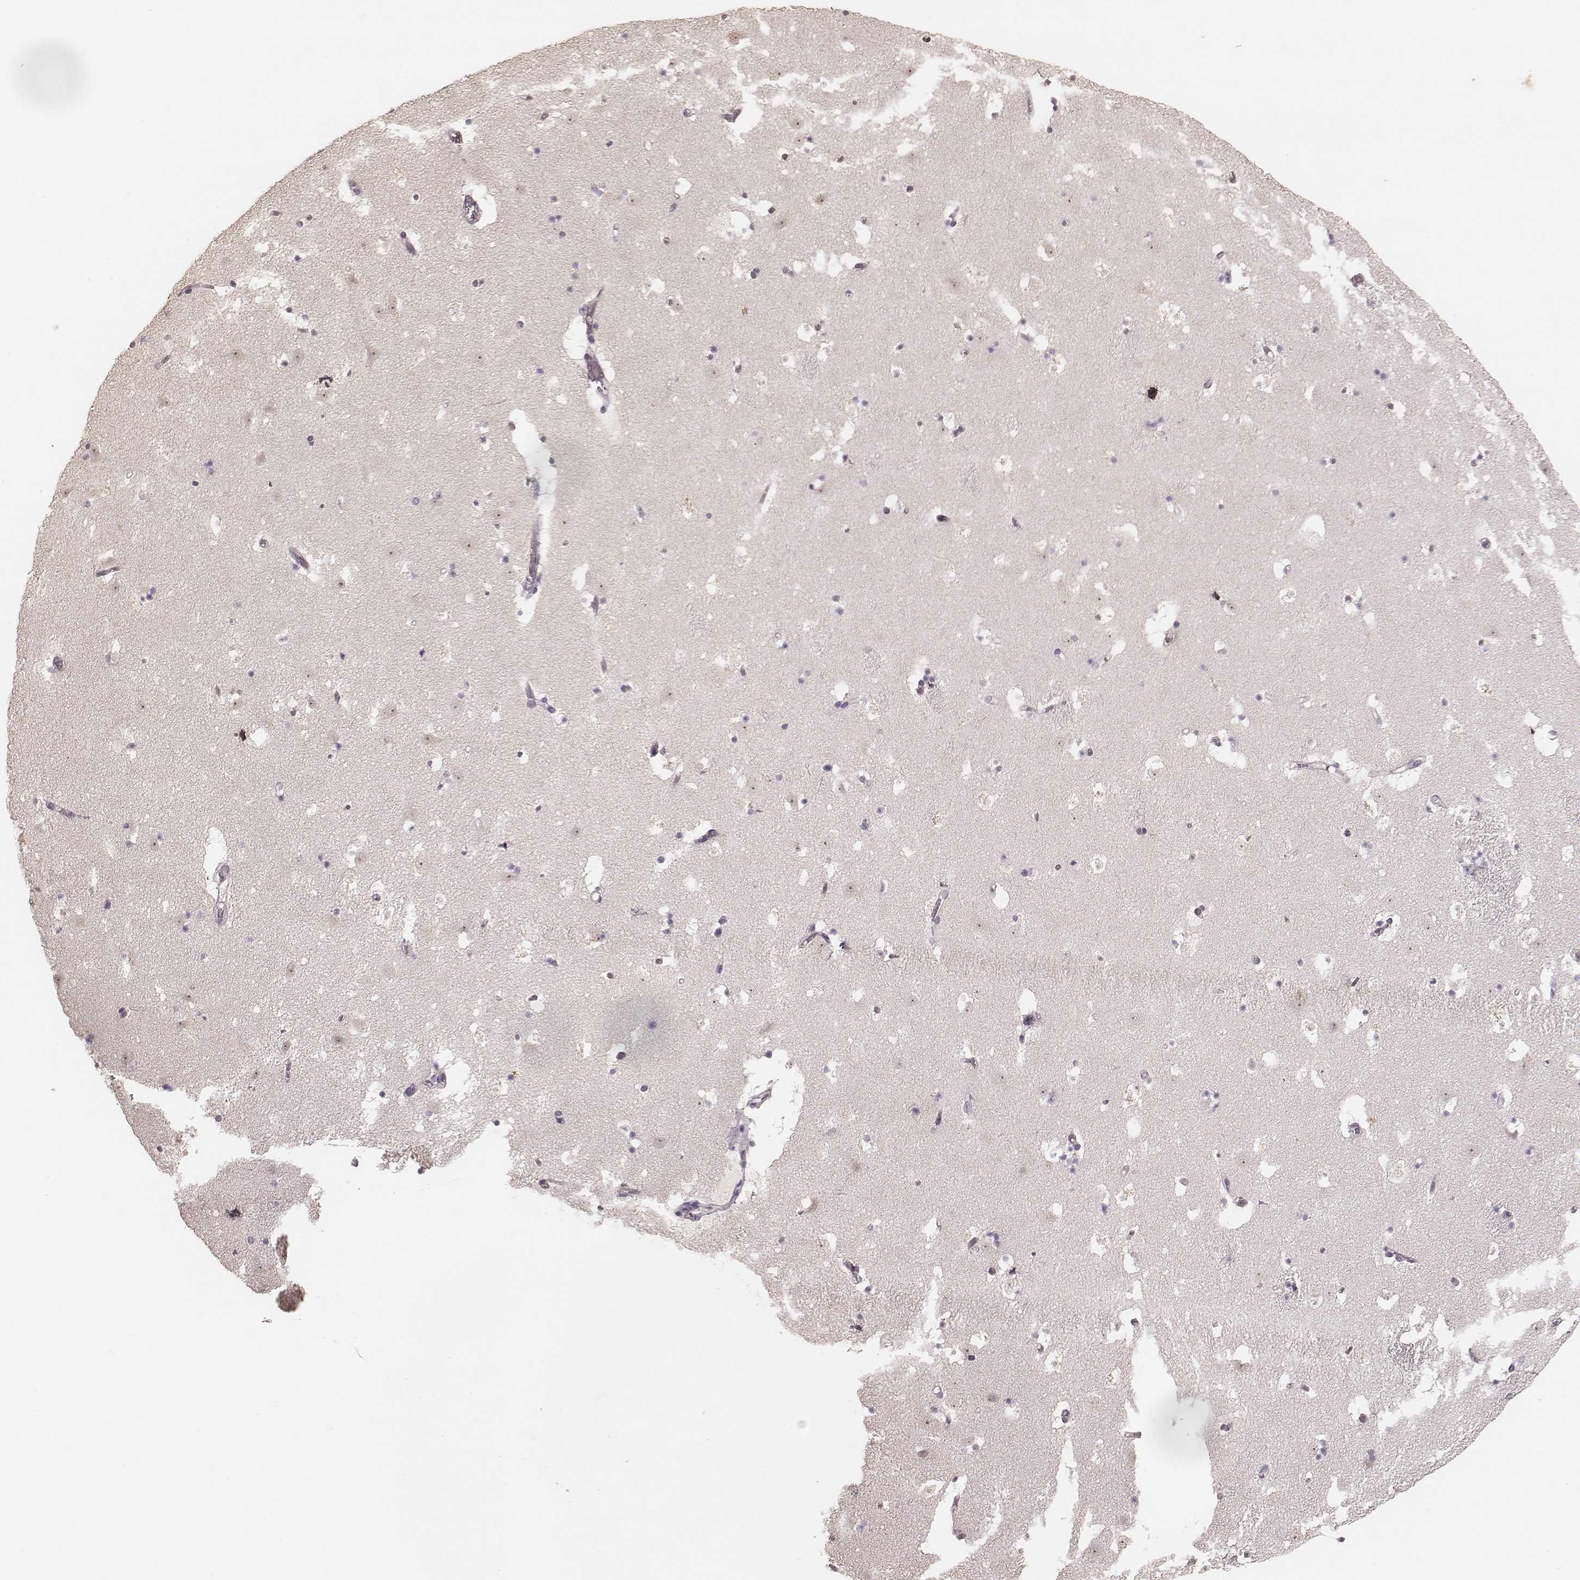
{"staining": {"intensity": "negative", "quantity": "none", "location": "none"}, "tissue": "caudate", "cell_type": "Glial cells", "image_type": "normal", "snomed": [{"axis": "morphology", "description": "Normal tissue, NOS"}, {"axis": "topography", "description": "Lateral ventricle wall"}], "caption": "The micrograph shows no significant positivity in glial cells of caudate.", "gene": "LY6K", "patient": {"sex": "female", "age": 42}}